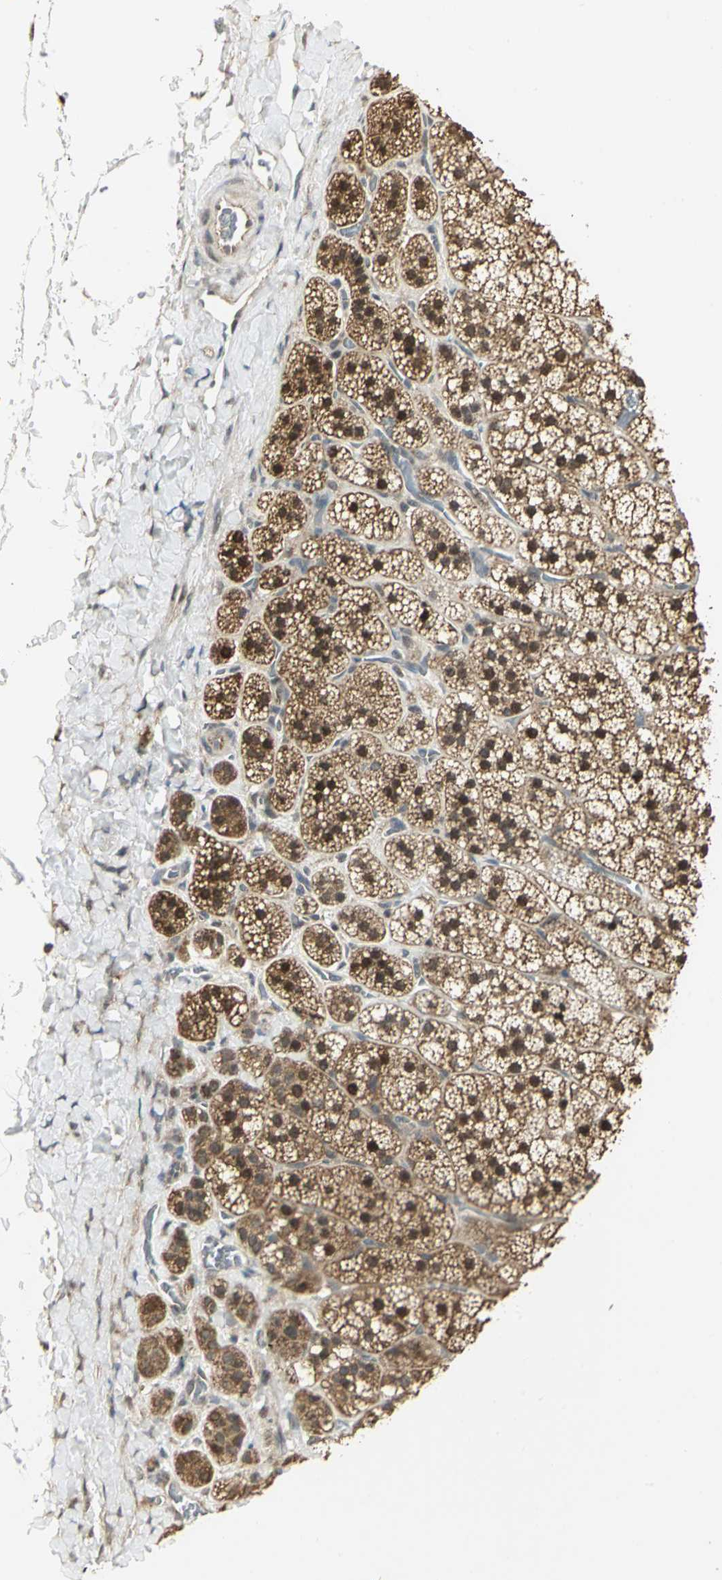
{"staining": {"intensity": "strong", "quantity": ">75%", "location": "cytoplasmic/membranous,nuclear"}, "tissue": "adrenal gland", "cell_type": "Glandular cells", "image_type": "normal", "snomed": [{"axis": "morphology", "description": "Normal tissue, NOS"}, {"axis": "topography", "description": "Adrenal gland"}], "caption": "Immunohistochemical staining of normal human adrenal gland displays >75% levels of strong cytoplasmic/membranous,nuclear protein staining in approximately >75% of glandular cells.", "gene": "PSMC4", "patient": {"sex": "female", "age": 44}}